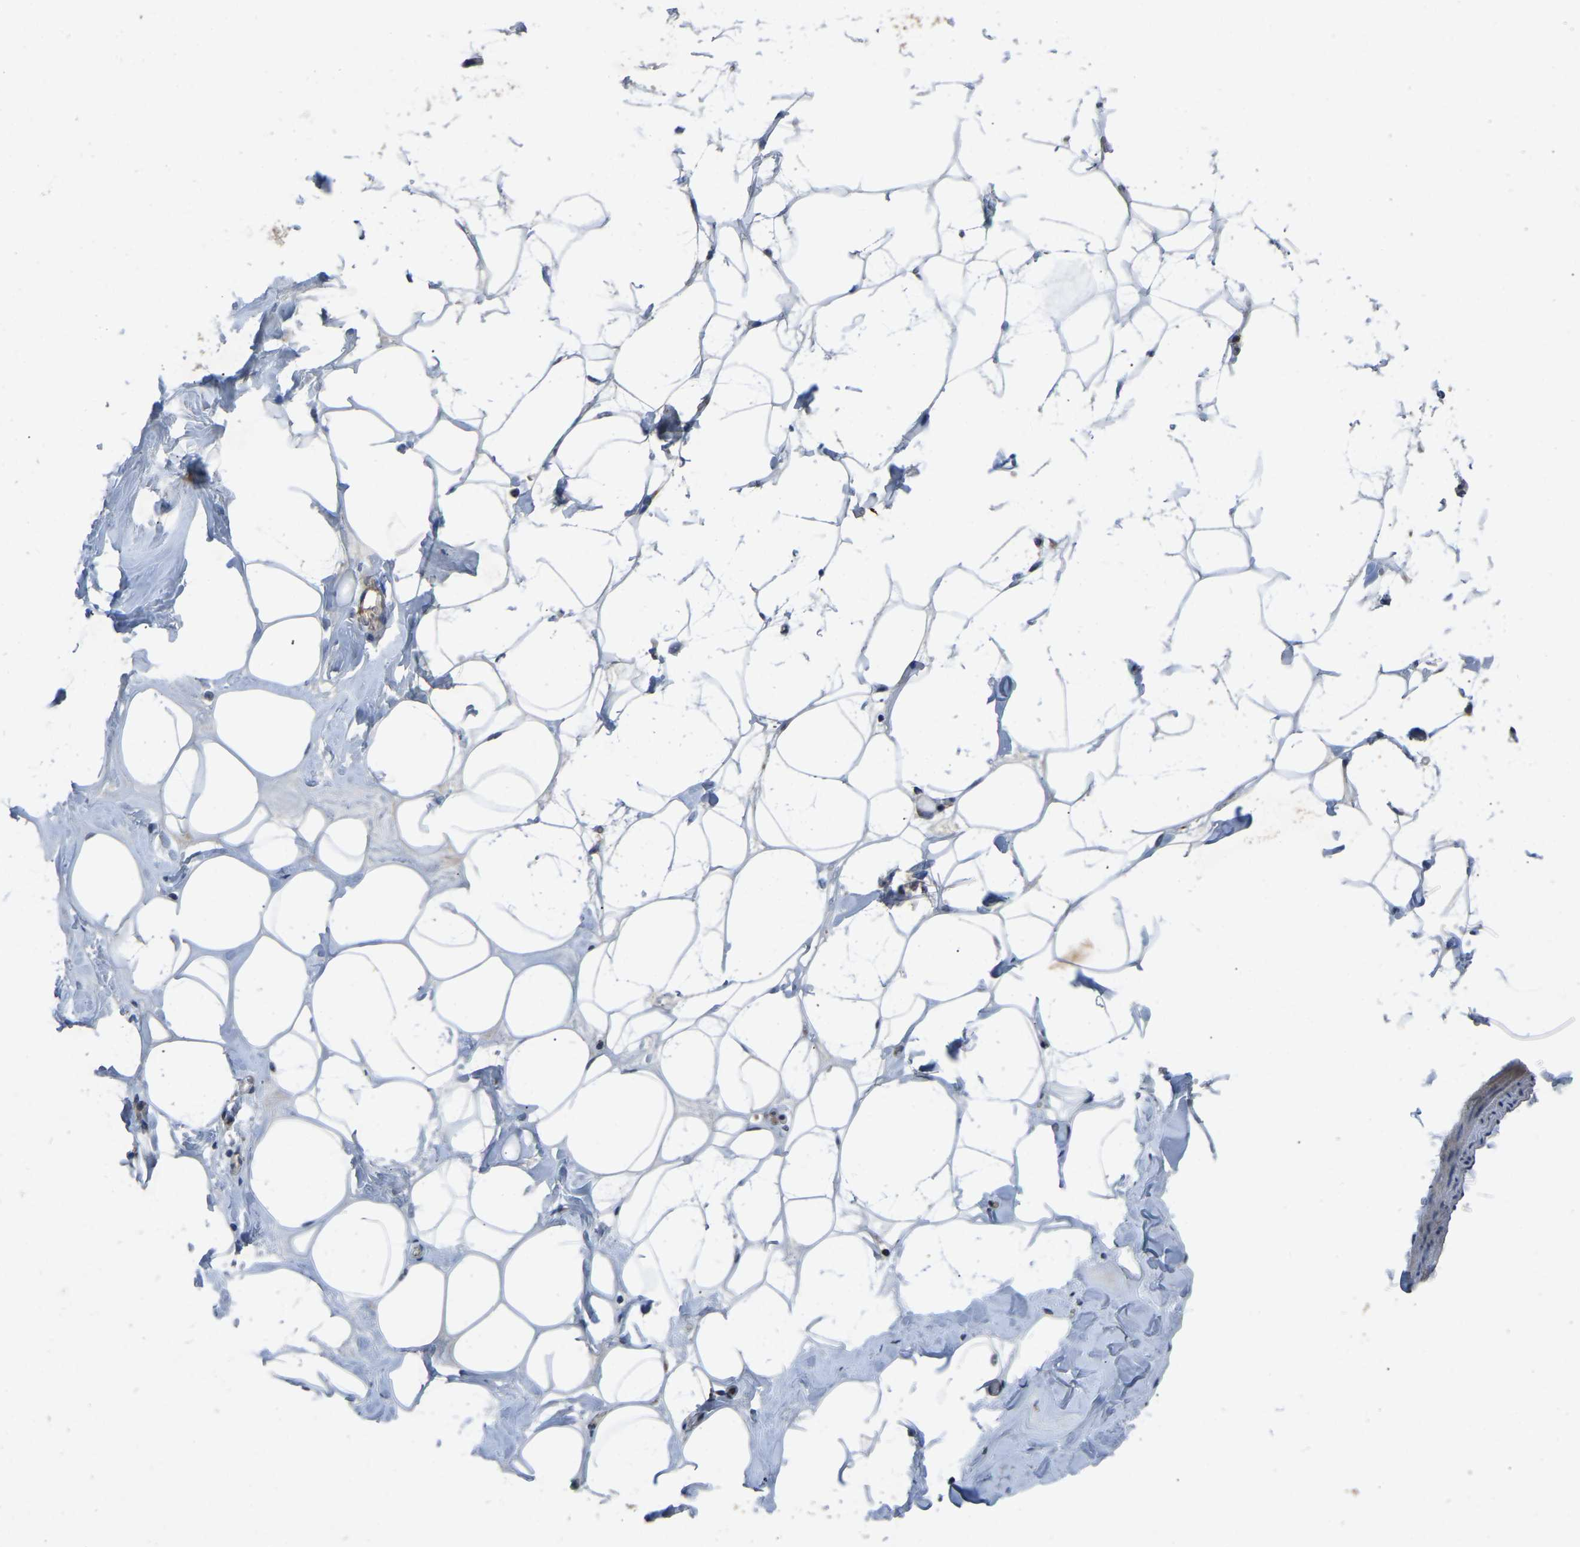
{"staining": {"intensity": "moderate", "quantity": "25%-75%", "location": "cytoplasmic/membranous"}, "tissue": "adipose tissue", "cell_type": "Adipocytes", "image_type": "normal", "snomed": [{"axis": "morphology", "description": "Normal tissue, NOS"}, {"axis": "morphology", "description": "Fibrosis, NOS"}, {"axis": "topography", "description": "Breast"}, {"axis": "topography", "description": "Adipose tissue"}], "caption": "Protein staining shows moderate cytoplasmic/membranous expression in about 25%-75% of adipocytes in unremarkable adipose tissue.", "gene": "FHIT", "patient": {"sex": "female", "age": 39}}